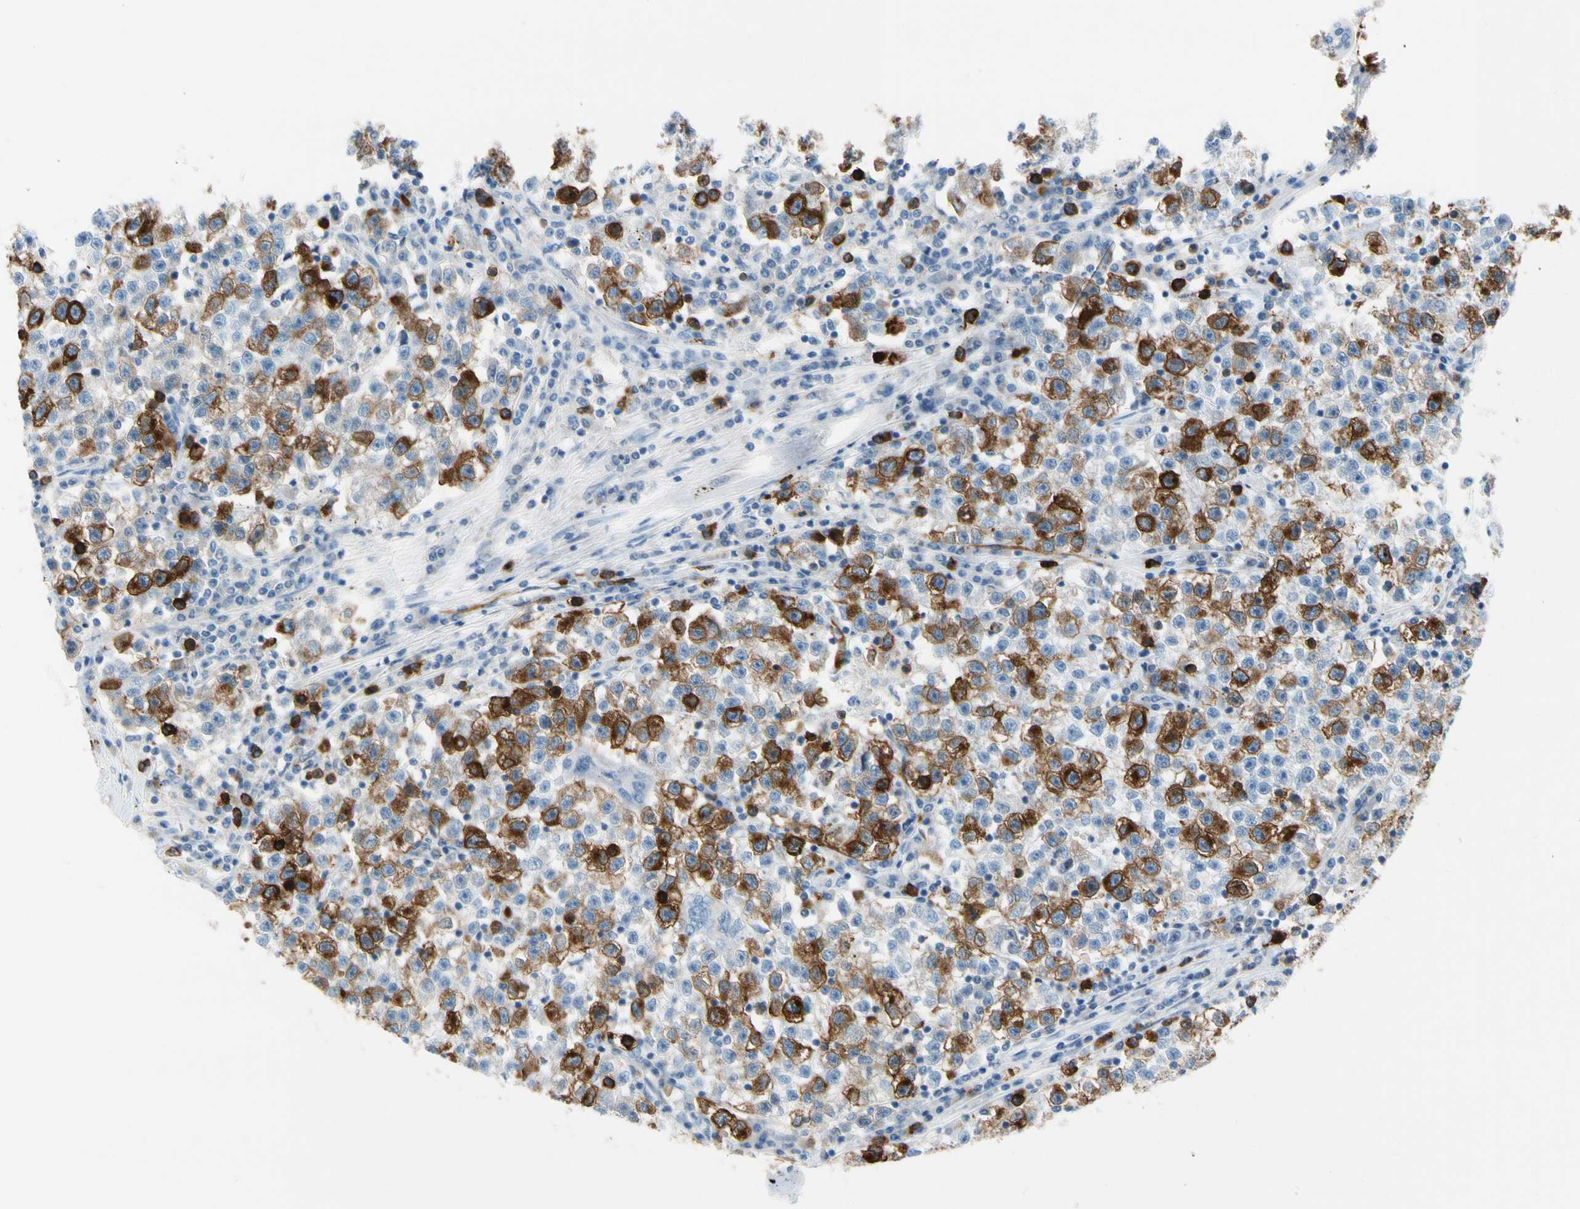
{"staining": {"intensity": "moderate", "quantity": ">75%", "location": "cytoplasmic/membranous"}, "tissue": "testis cancer", "cell_type": "Tumor cells", "image_type": "cancer", "snomed": [{"axis": "morphology", "description": "Seminoma, NOS"}, {"axis": "topography", "description": "Testis"}], "caption": "A medium amount of moderate cytoplasmic/membranous staining is appreciated in approximately >75% of tumor cells in testis cancer tissue.", "gene": "TACC3", "patient": {"sex": "male", "age": 22}}